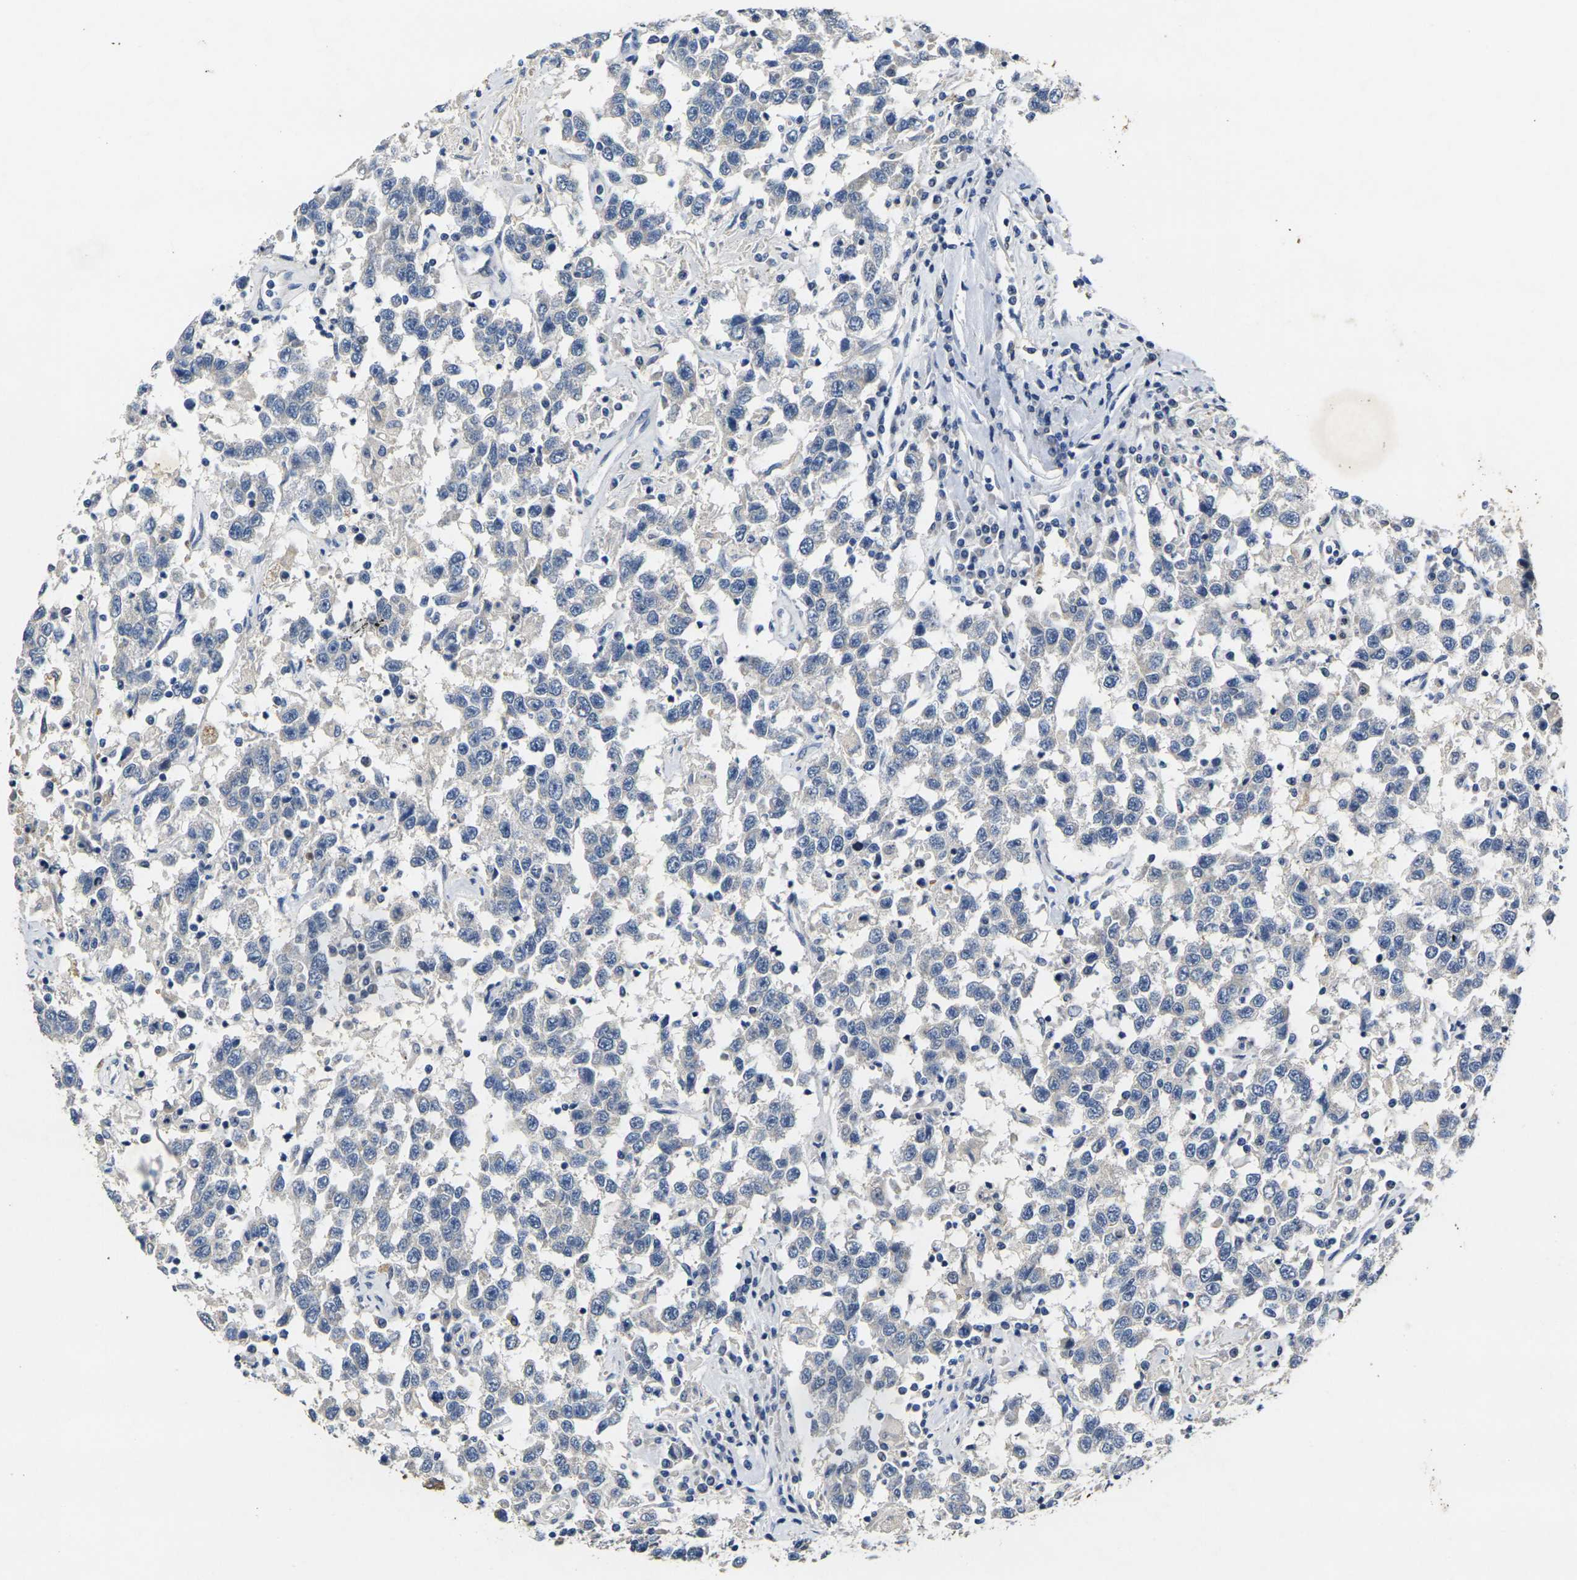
{"staining": {"intensity": "negative", "quantity": "none", "location": "none"}, "tissue": "testis cancer", "cell_type": "Tumor cells", "image_type": "cancer", "snomed": [{"axis": "morphology", "description": "Seminoma, NOS"}, {"axis": "topography", "description": "Testis"}], "caption": "Tumor cells show no significant staining in testis seminoma.", "gene": "NOCT", "patient": {"sex": "male", "age": 41}}